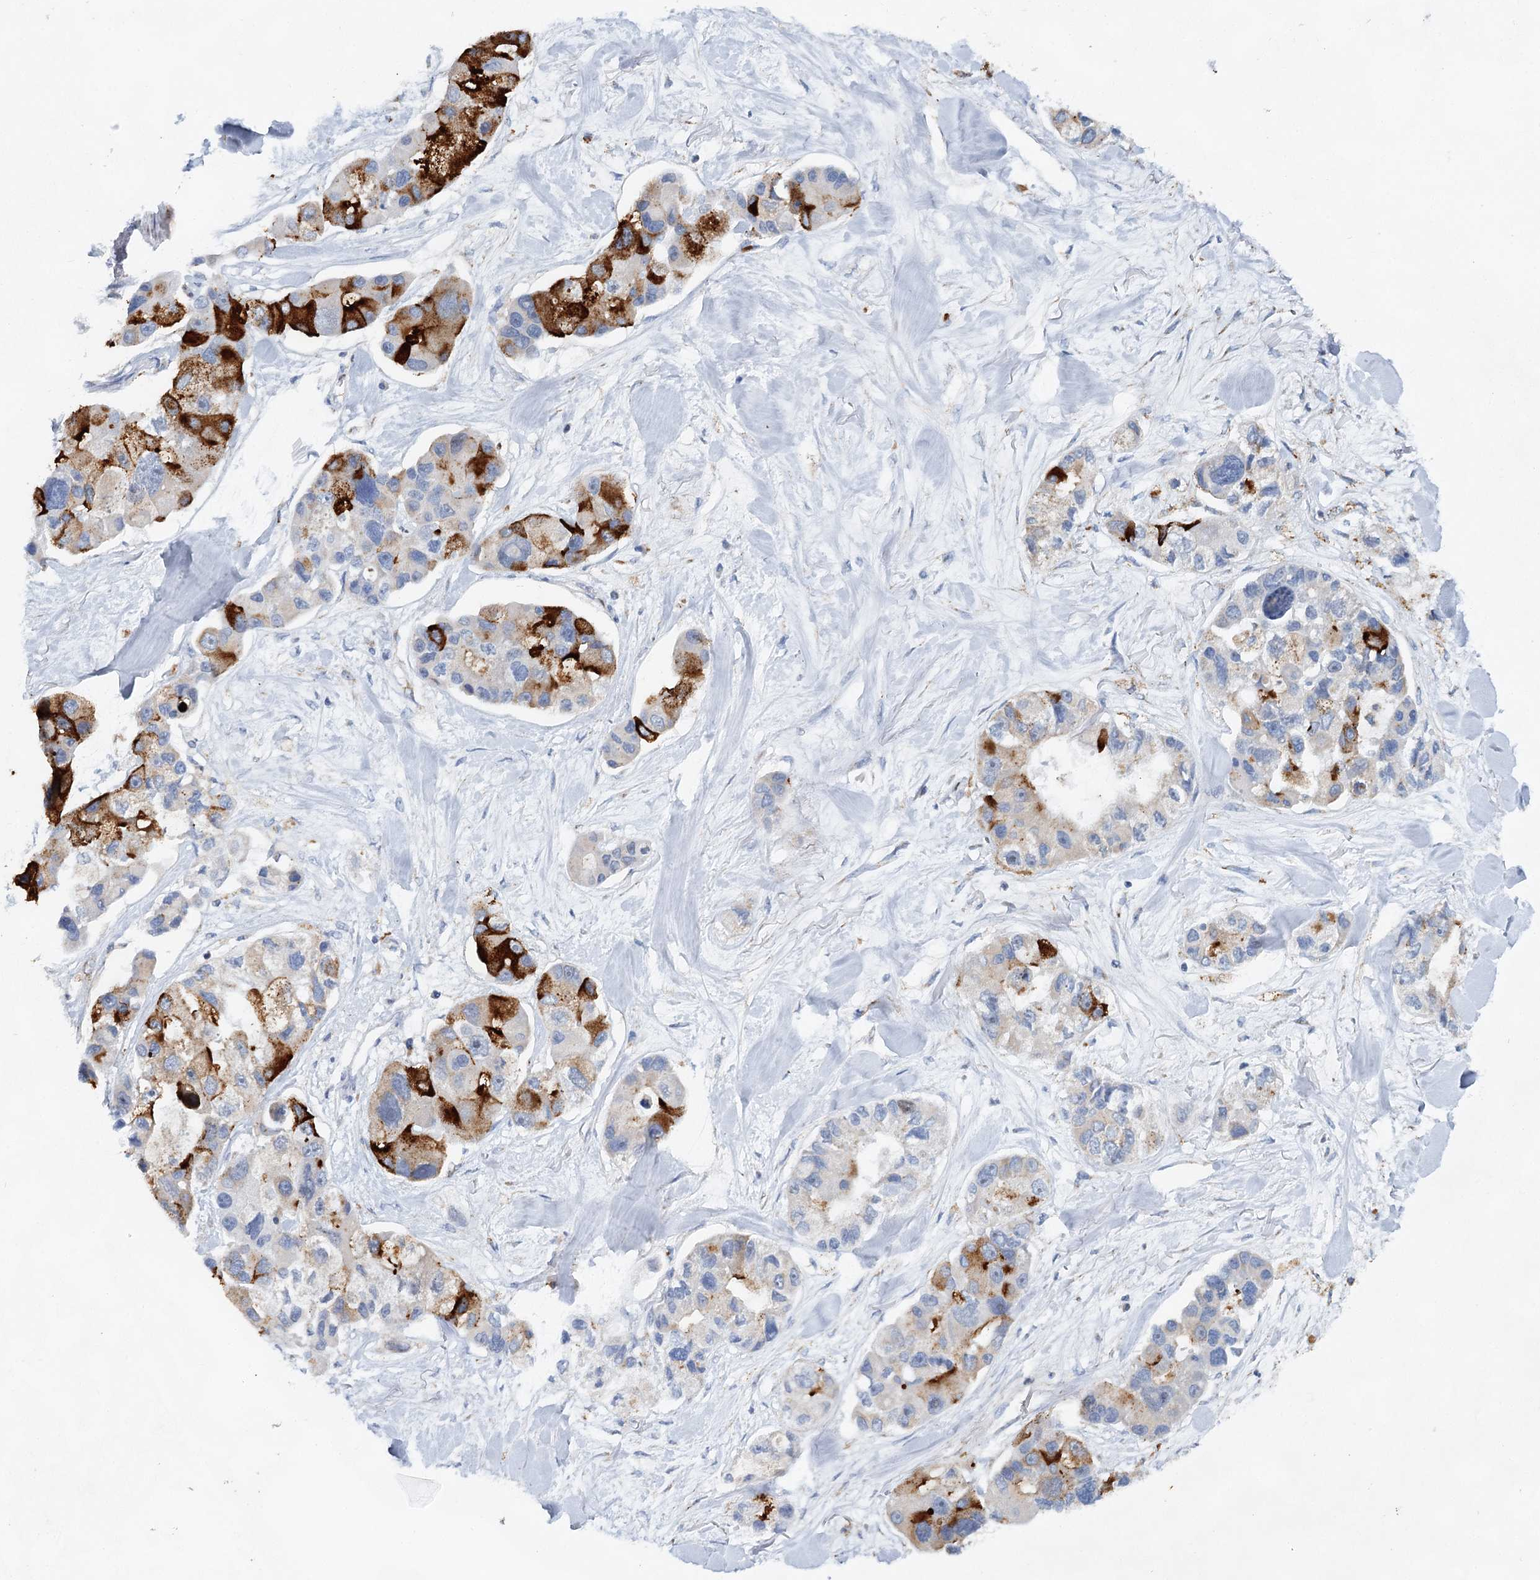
{"staining": {"intensity": "strong", "quantity": "25%-75%", "location": "cytoplasmic/membranous"}, "tissue": "lung cancer", "cell_type": "Tumor cells", "image_type": "cancer", "snomed": [{"axis": "morphology", "description": "Adenocarcinoma, NOS"}, {"axis": "topography", "description": "Lung"}], "caption": "Human lung cancer (adenocarcinoma) stained with a protein marker exhibits strong staining in tumor cells.", "gene": "XPO6", "patient": {"sex": "female", "age": 54}}